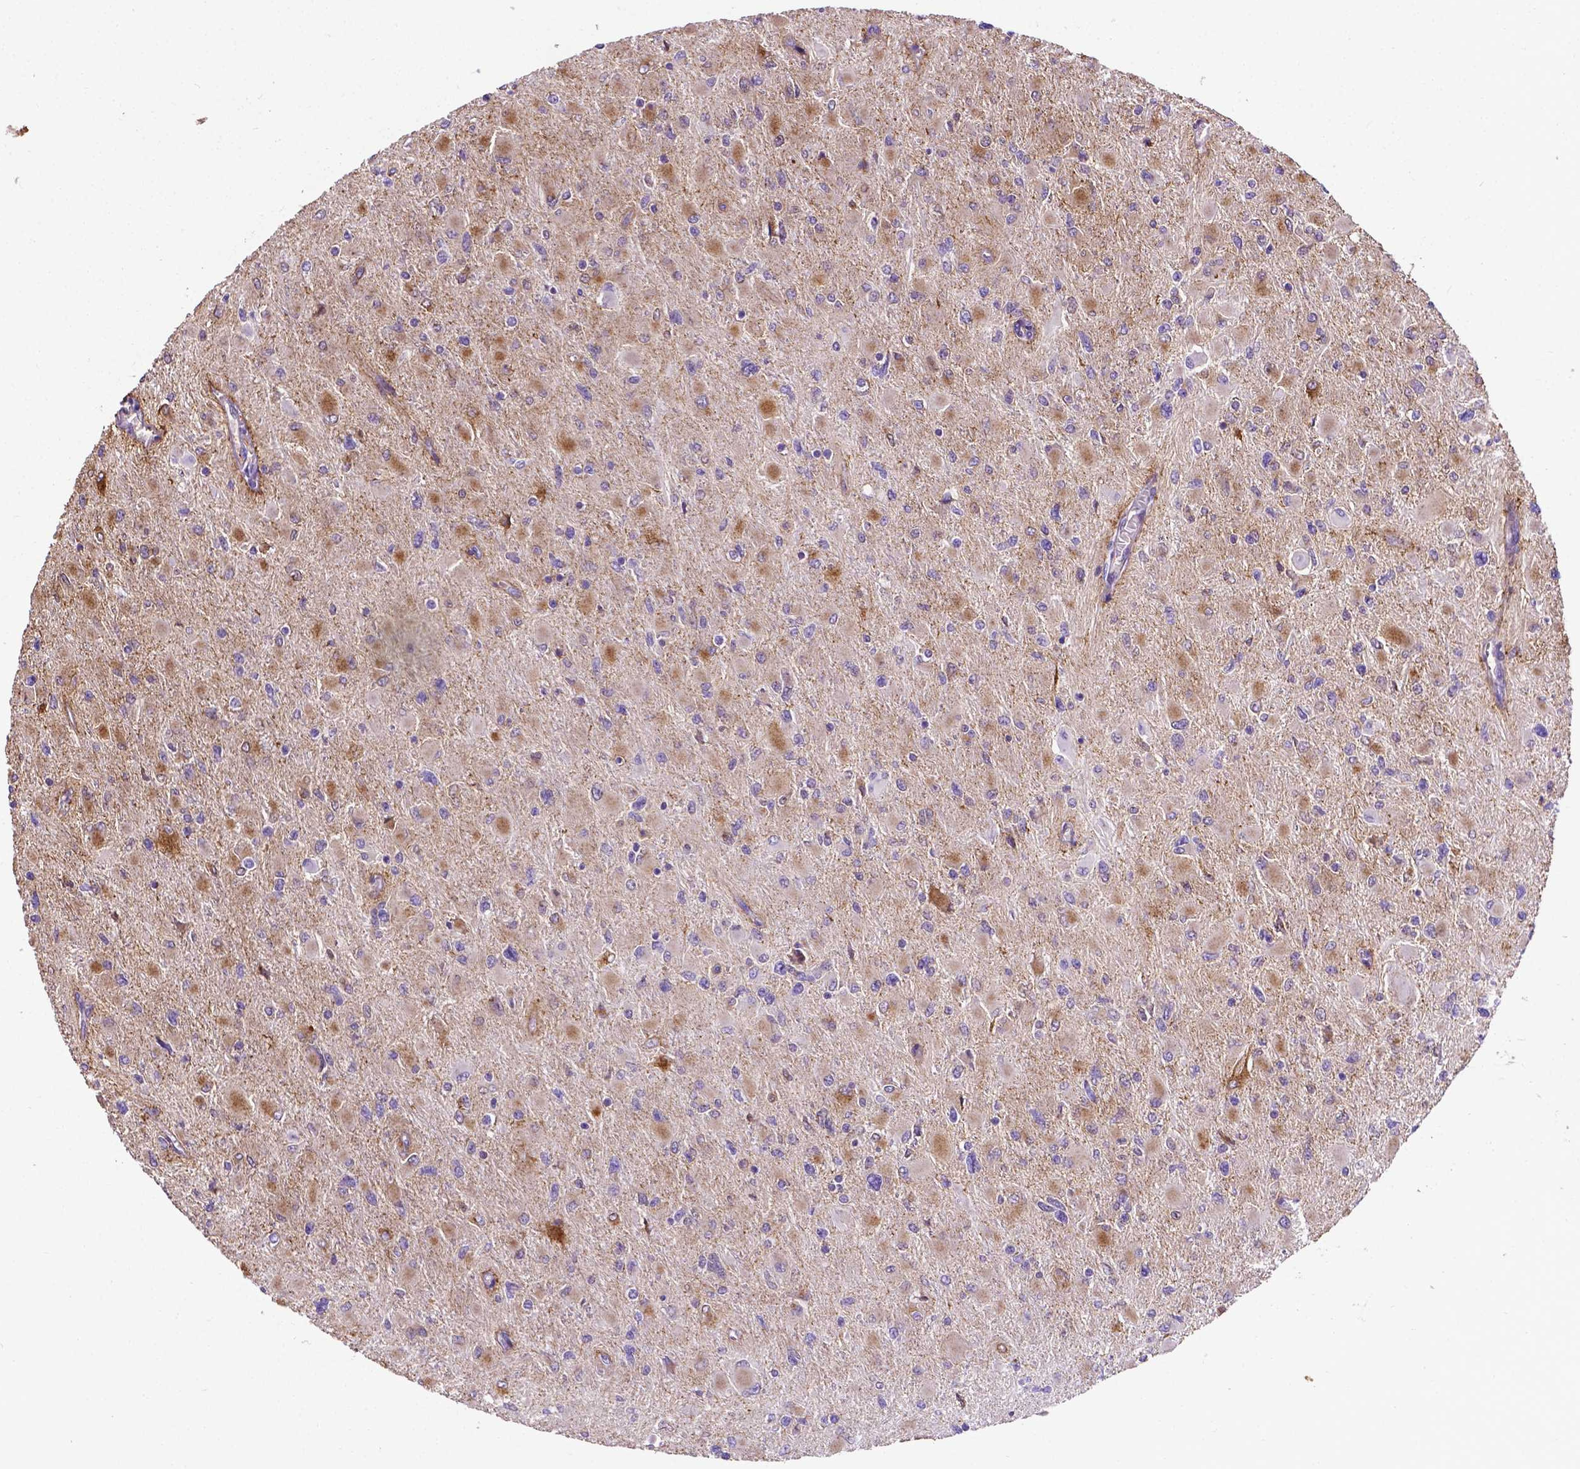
{"staining": {"intensity": "negative", "quantity": "none", "location": "none"}, "tissue": "glioma", "cell_type": "Tumor cells", "image_type": "cancer", "snomed": [{"axis": "morphology", "description": "Glioma, malignant, High grade"}, {"axis": "topography", "description": "Cerebral cortex"}], "caption": "Immunohistochemical staining of human glioma exhibits no significant expression in tumor cells.", "gene": "APOE", "patient": {"sex": "female", "age": 36}}